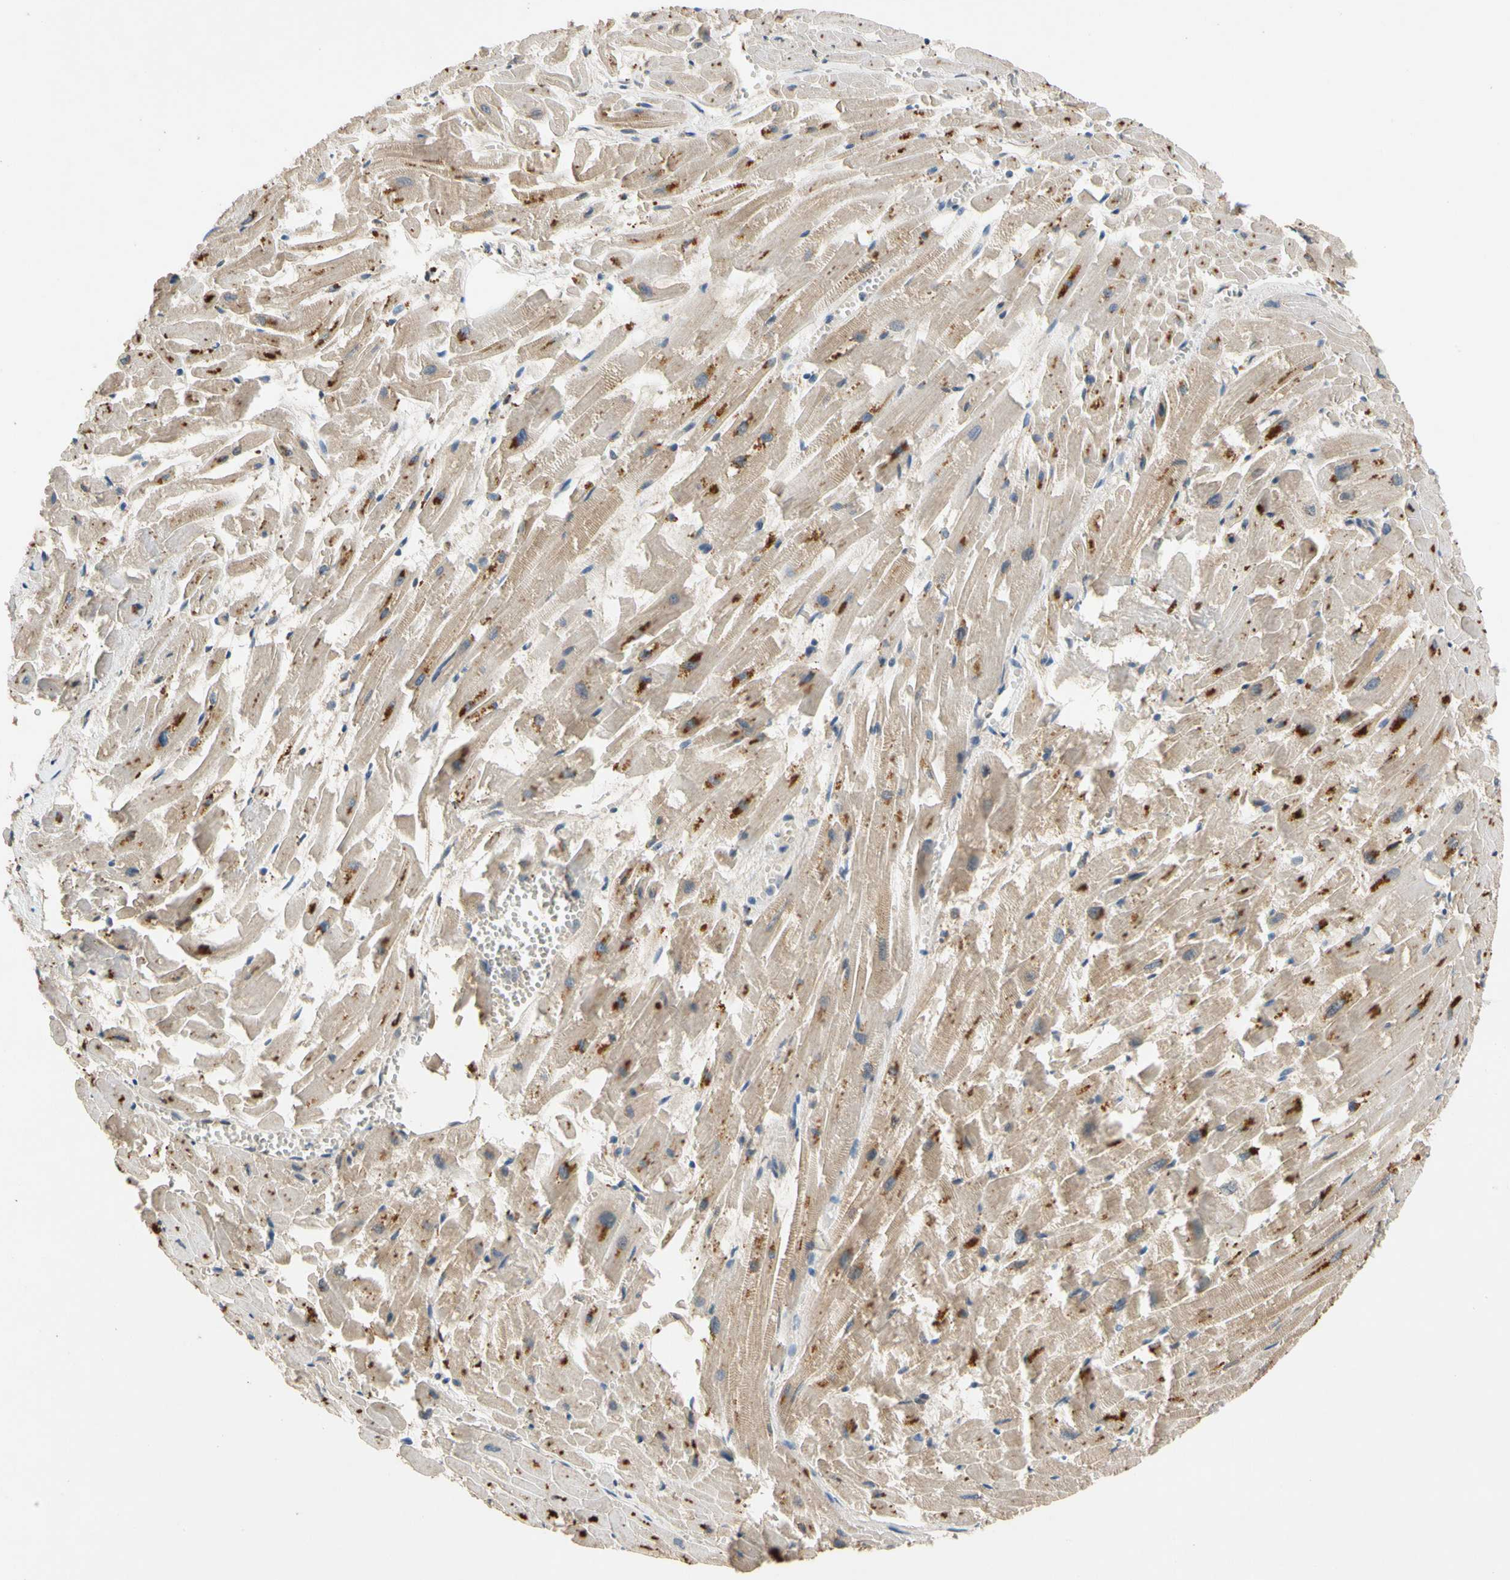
{"staining": {"intensity": "strong", "quantity": "25%-75%", "location": "cytoplasmic/membranous"}, "tissue": "heart muscle", "cell_type": "Cardiomyocytes", "image_type": "normal", "snomed": [{"axis": "morphology", "description": "Normal tissue, NOS"}, {"axis": "topography", "description": "Heart"}], "caption": "Immunohistochemistry micrograph of normal heart muscle: heart muscle stained using immunohistochemistry (IHC) shows high levels of strong protein expression localized specifically in the cytoplasmic/membranous of cardiomyocytes, appearing as a cytoplasmic/membranous brown color.", "gene": "USP12", "patient": {"sex": "female", "age": 19}}